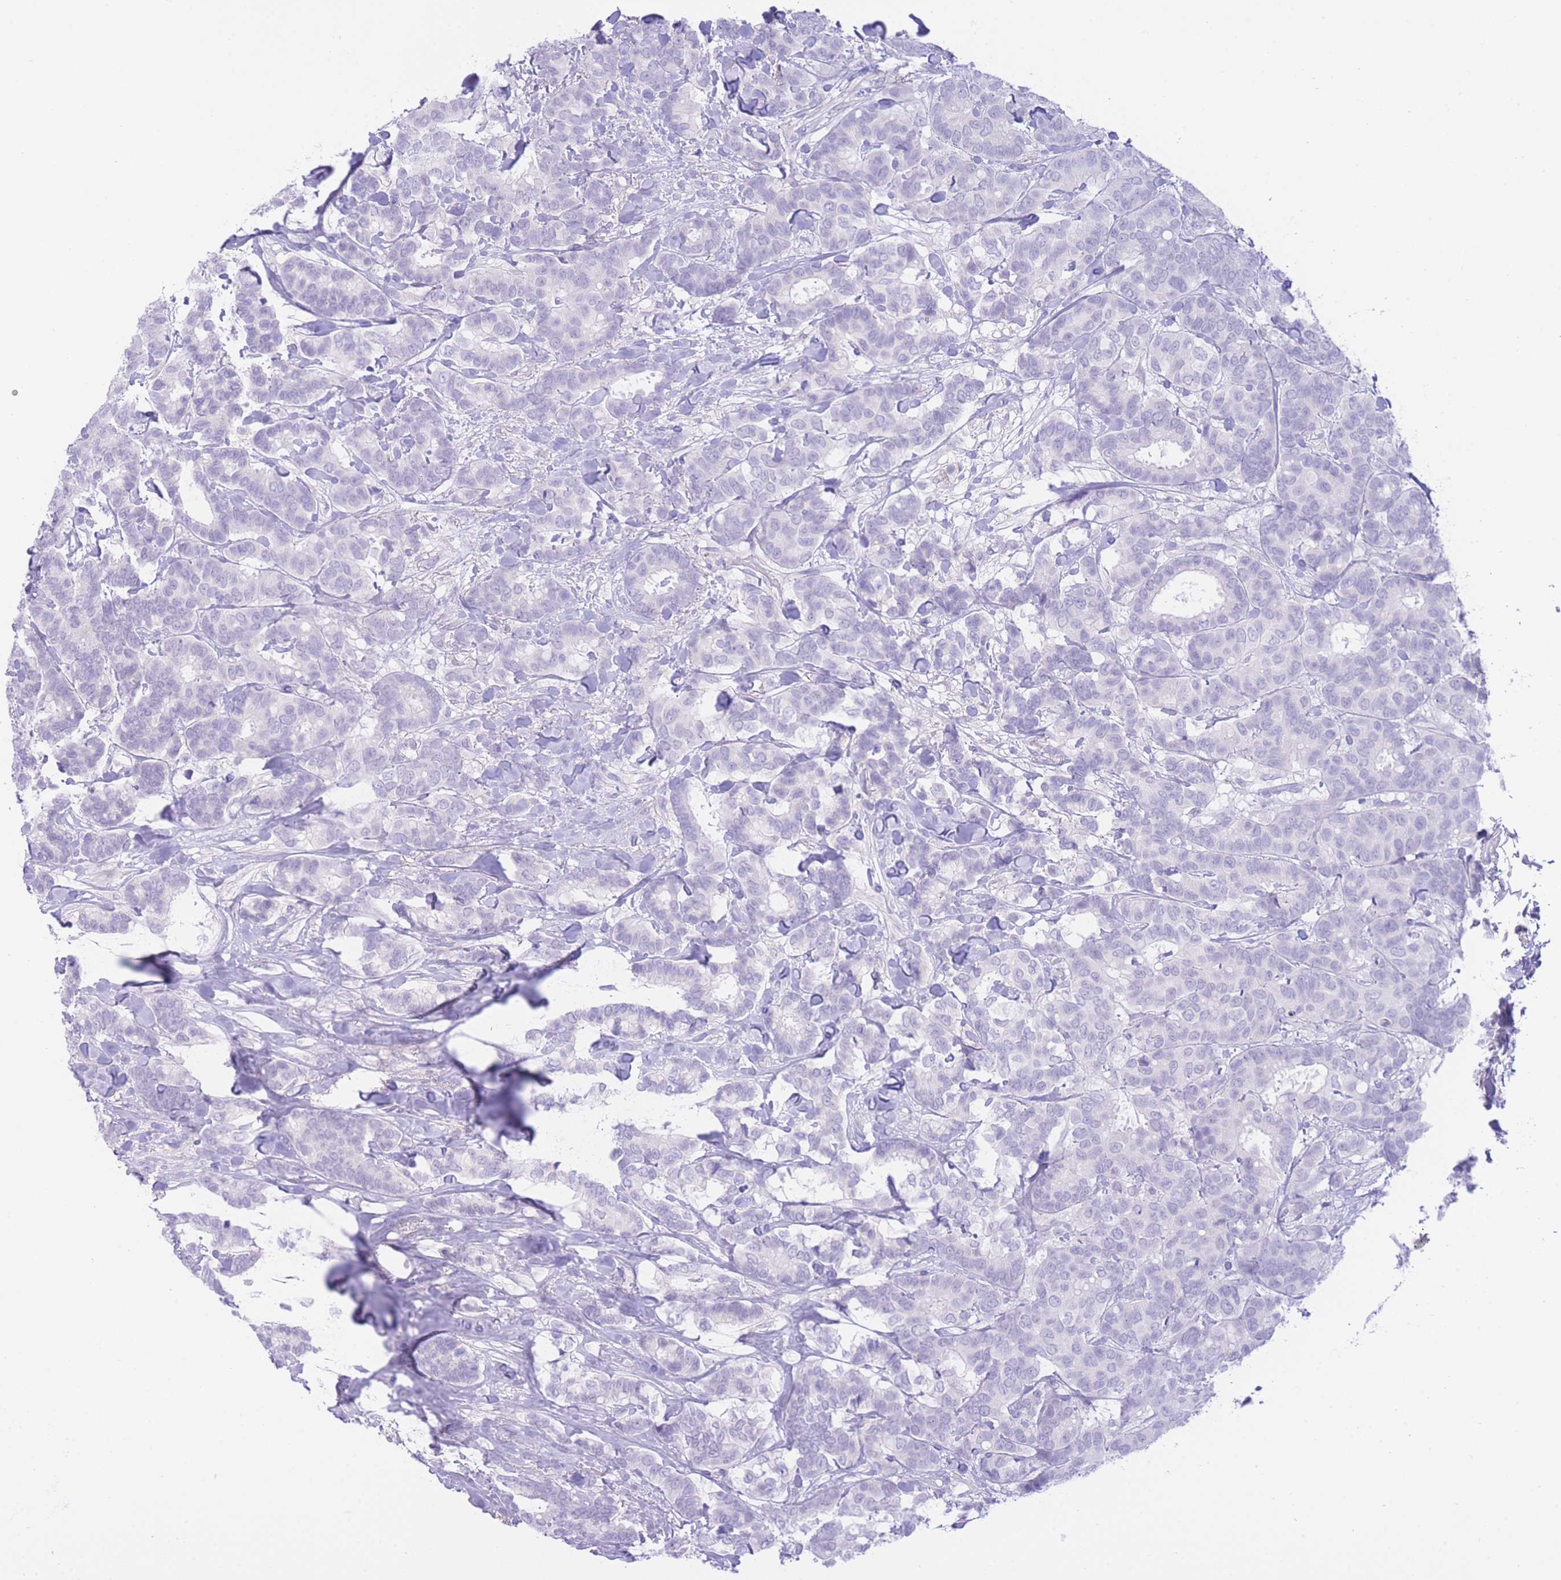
{"staining": {"intensity": "negative", "quantity": "none", "location": "none"}, "tissue": "breast cancer", "cell_type": "Tumor cells", "image_type": "cancer", "snomed": [{"axis": "morphology", "description": "Normal tissue, NOS"}, {"axis": "morphology", "description": "Duct carcinoma"}, {"axis": "topography", "description": "Breast"}], "caption": "Tumor cells are negative for brown protein staining in breast intraductal carcinoma.", "gene": "ZNF212", "patient": {"sex": "female", "age": 87}}